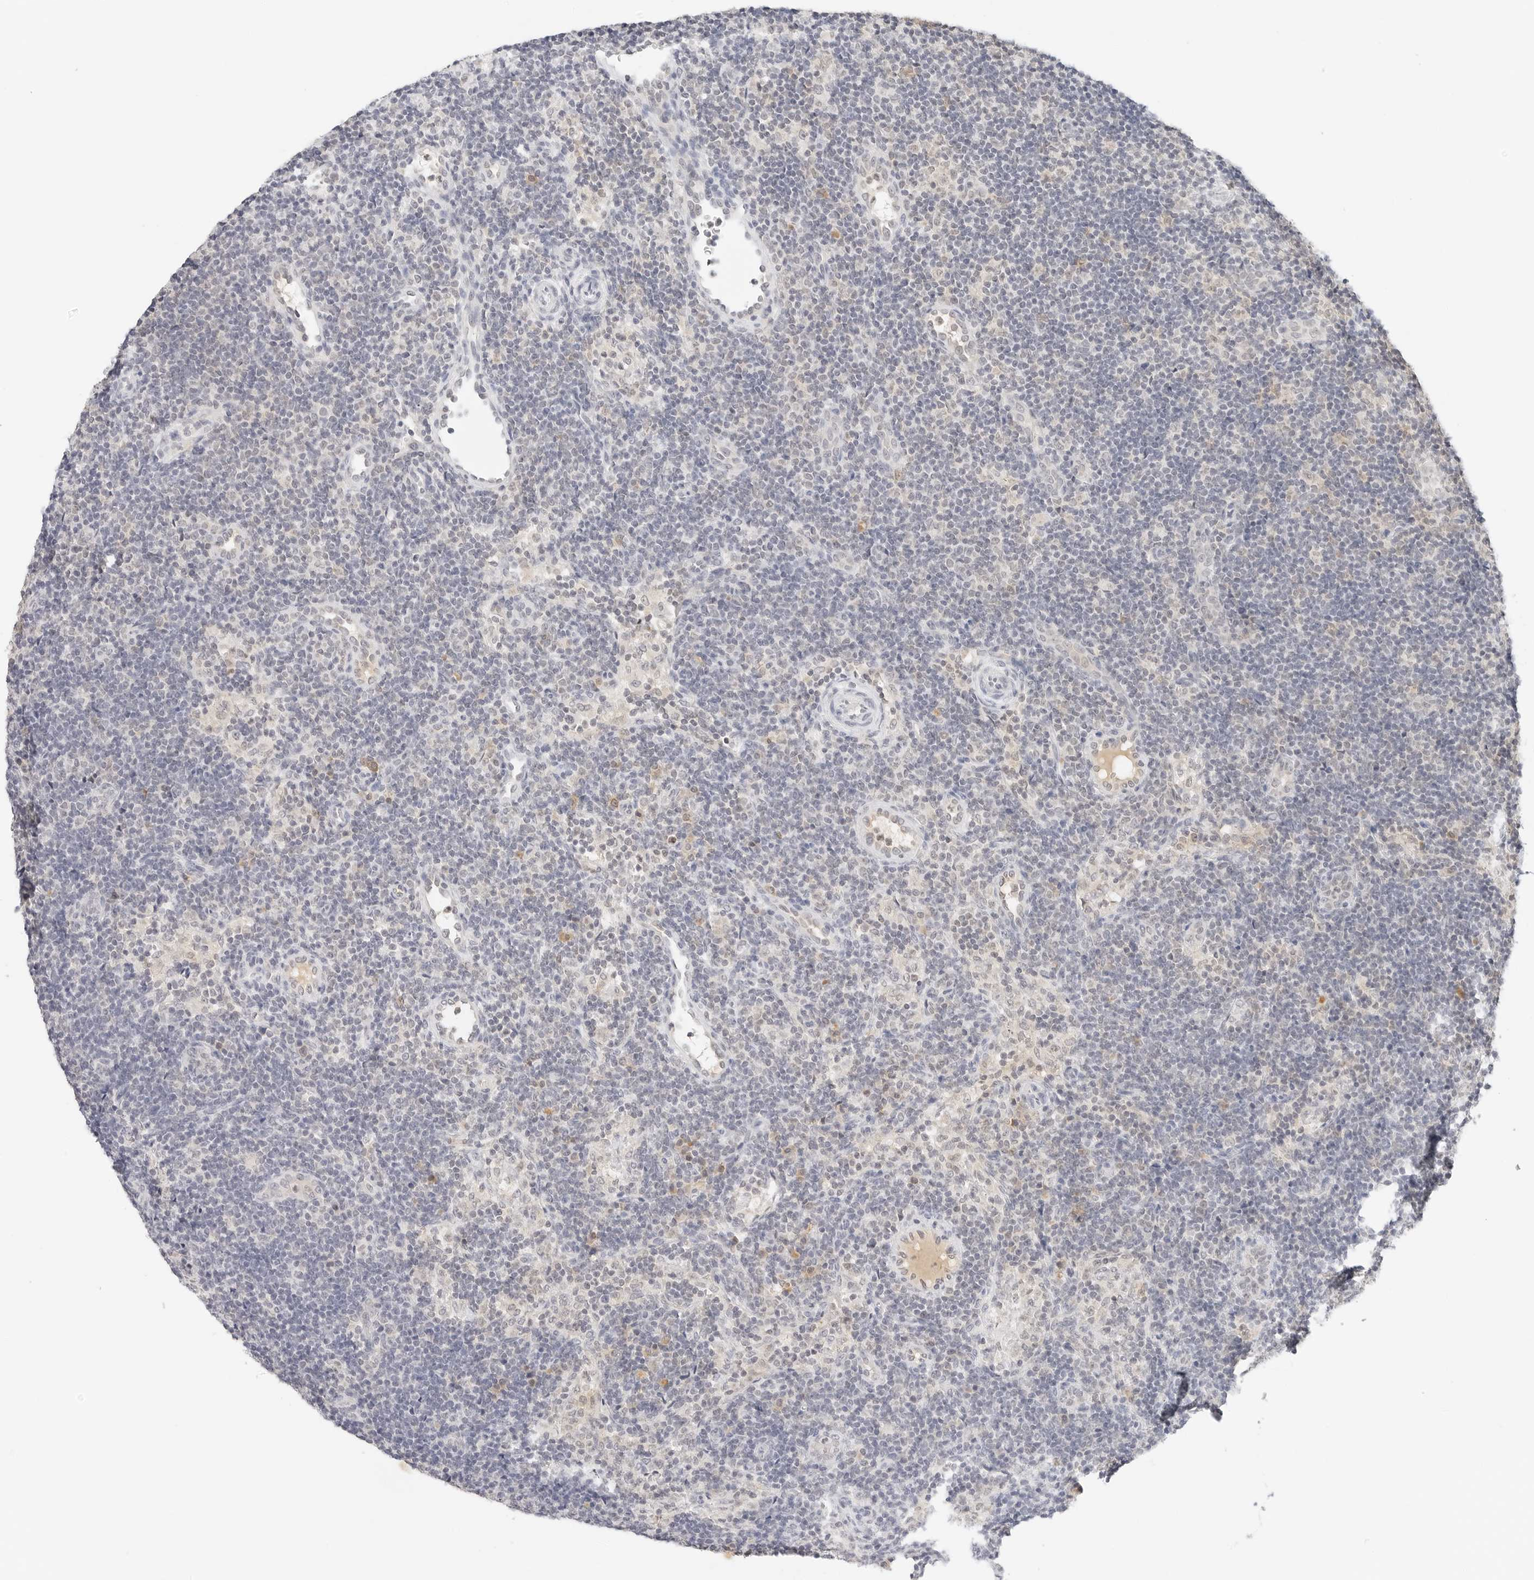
{"staining": {"intensity": "negative", "quantity": "none", "location": "none"}, "tissue": "lymph node", "cell_type": "Germinal center cells", "image_type": "normal", "snomed": [{"axis": "morphology", "description": "Normal tissue, NOS"}, {"axis": "topography", "description": "Lymph node"}], "caption": "Immunohistochemistry of unremarkable human lymph node demonstrates no positivity in germinal center cells.", "gene": "NEO1", "patient": {"sex": "female", "age": 22}}